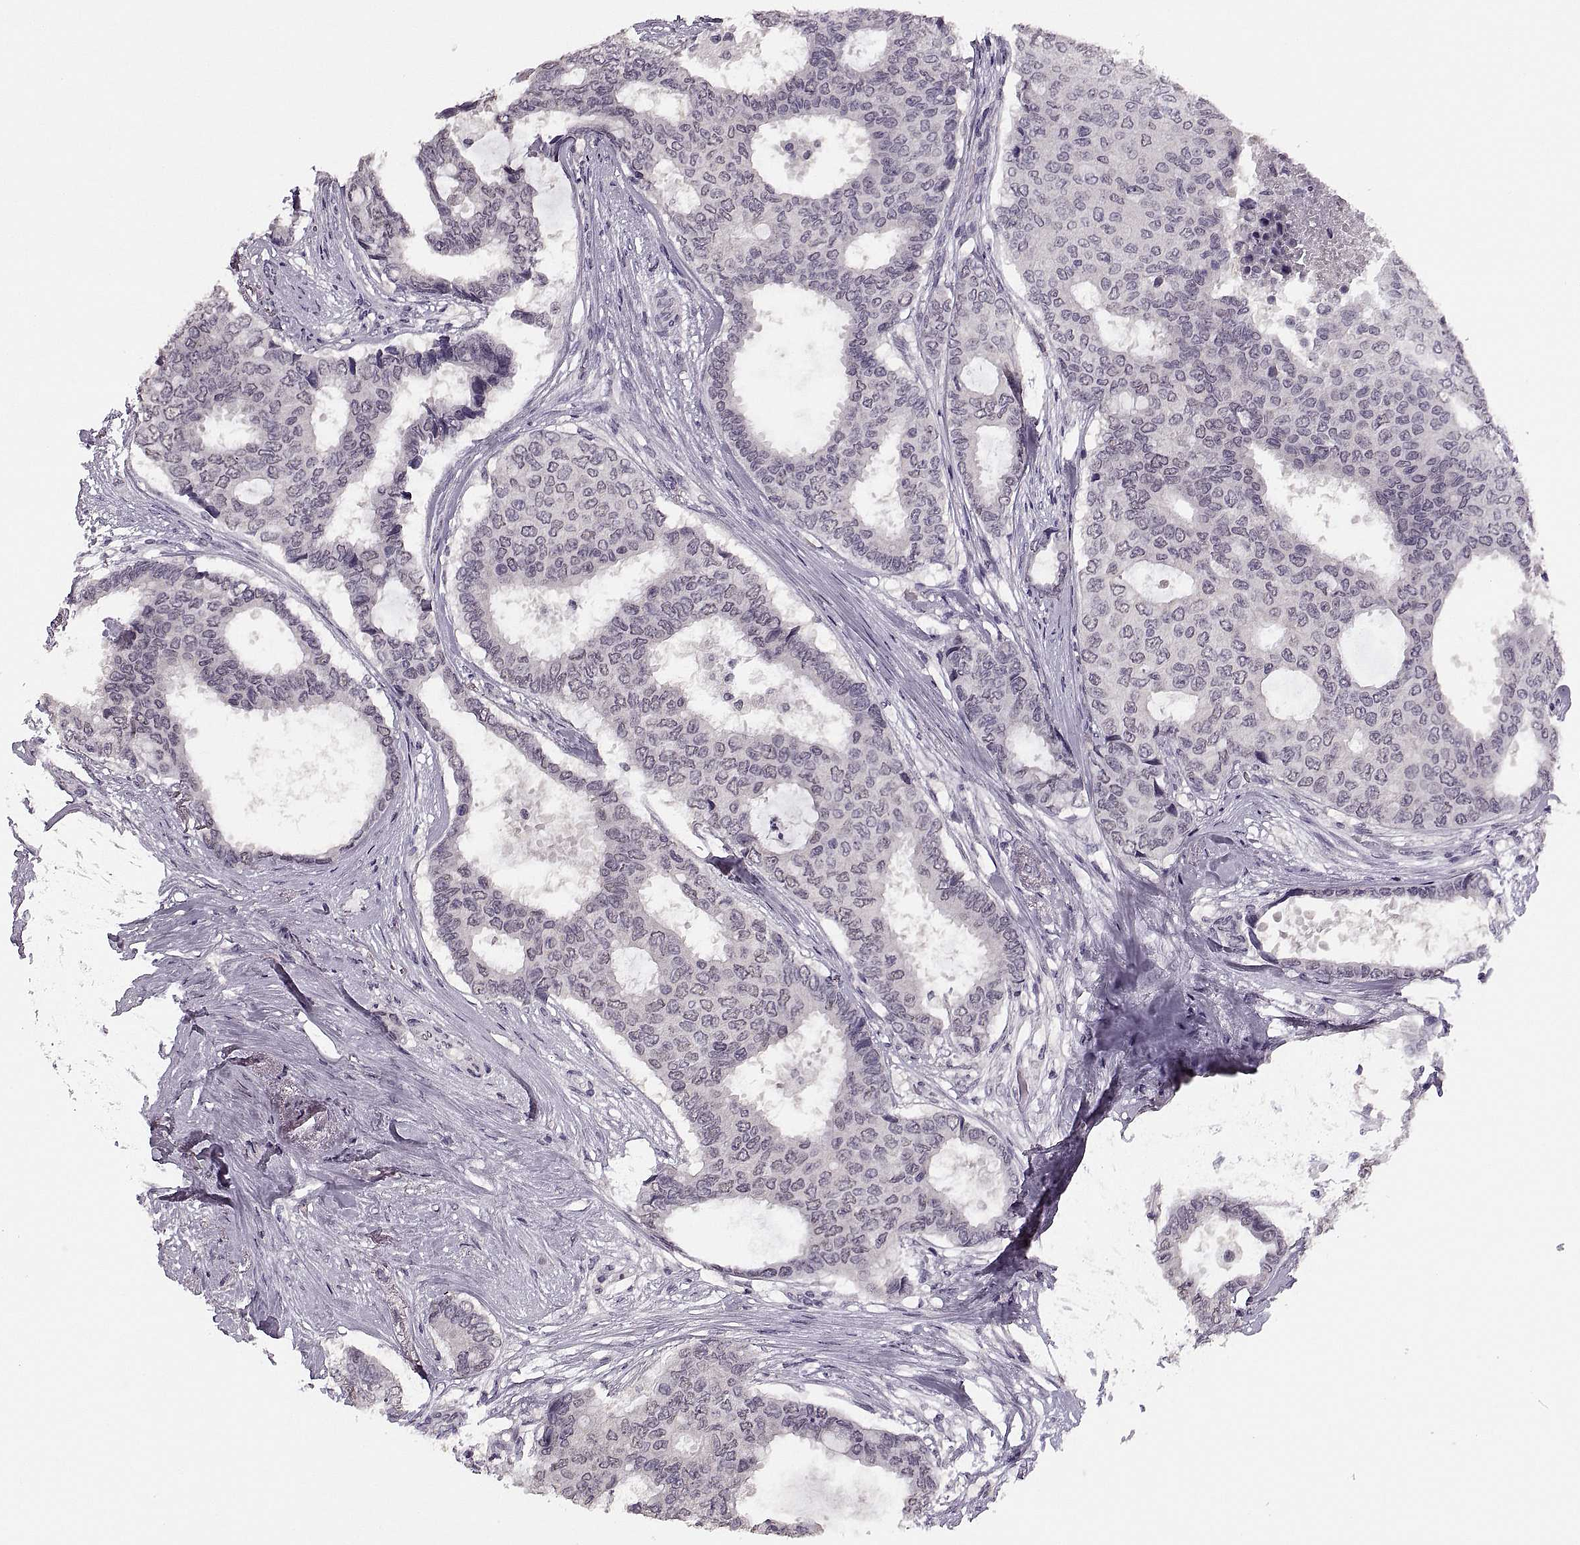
{"staining": {"intensity": "negative", "quantity": "none", "location": "none"}, "tissue": "breast cancer", "cell_type": "Tumor cells", "image_type": "cancer", "snomed": [{"axis": "morphology", "description": "Duct carcinoma"}, {"axis": "topography", "description": "Breast"}], "caption": "Human breast invasive ductal carcinoma stained for a protein using immunohistochemistry exhibits no positivity in tumor cells.", "gene": "PAGE5", "patient": {"sex": "female", "age": 75}}